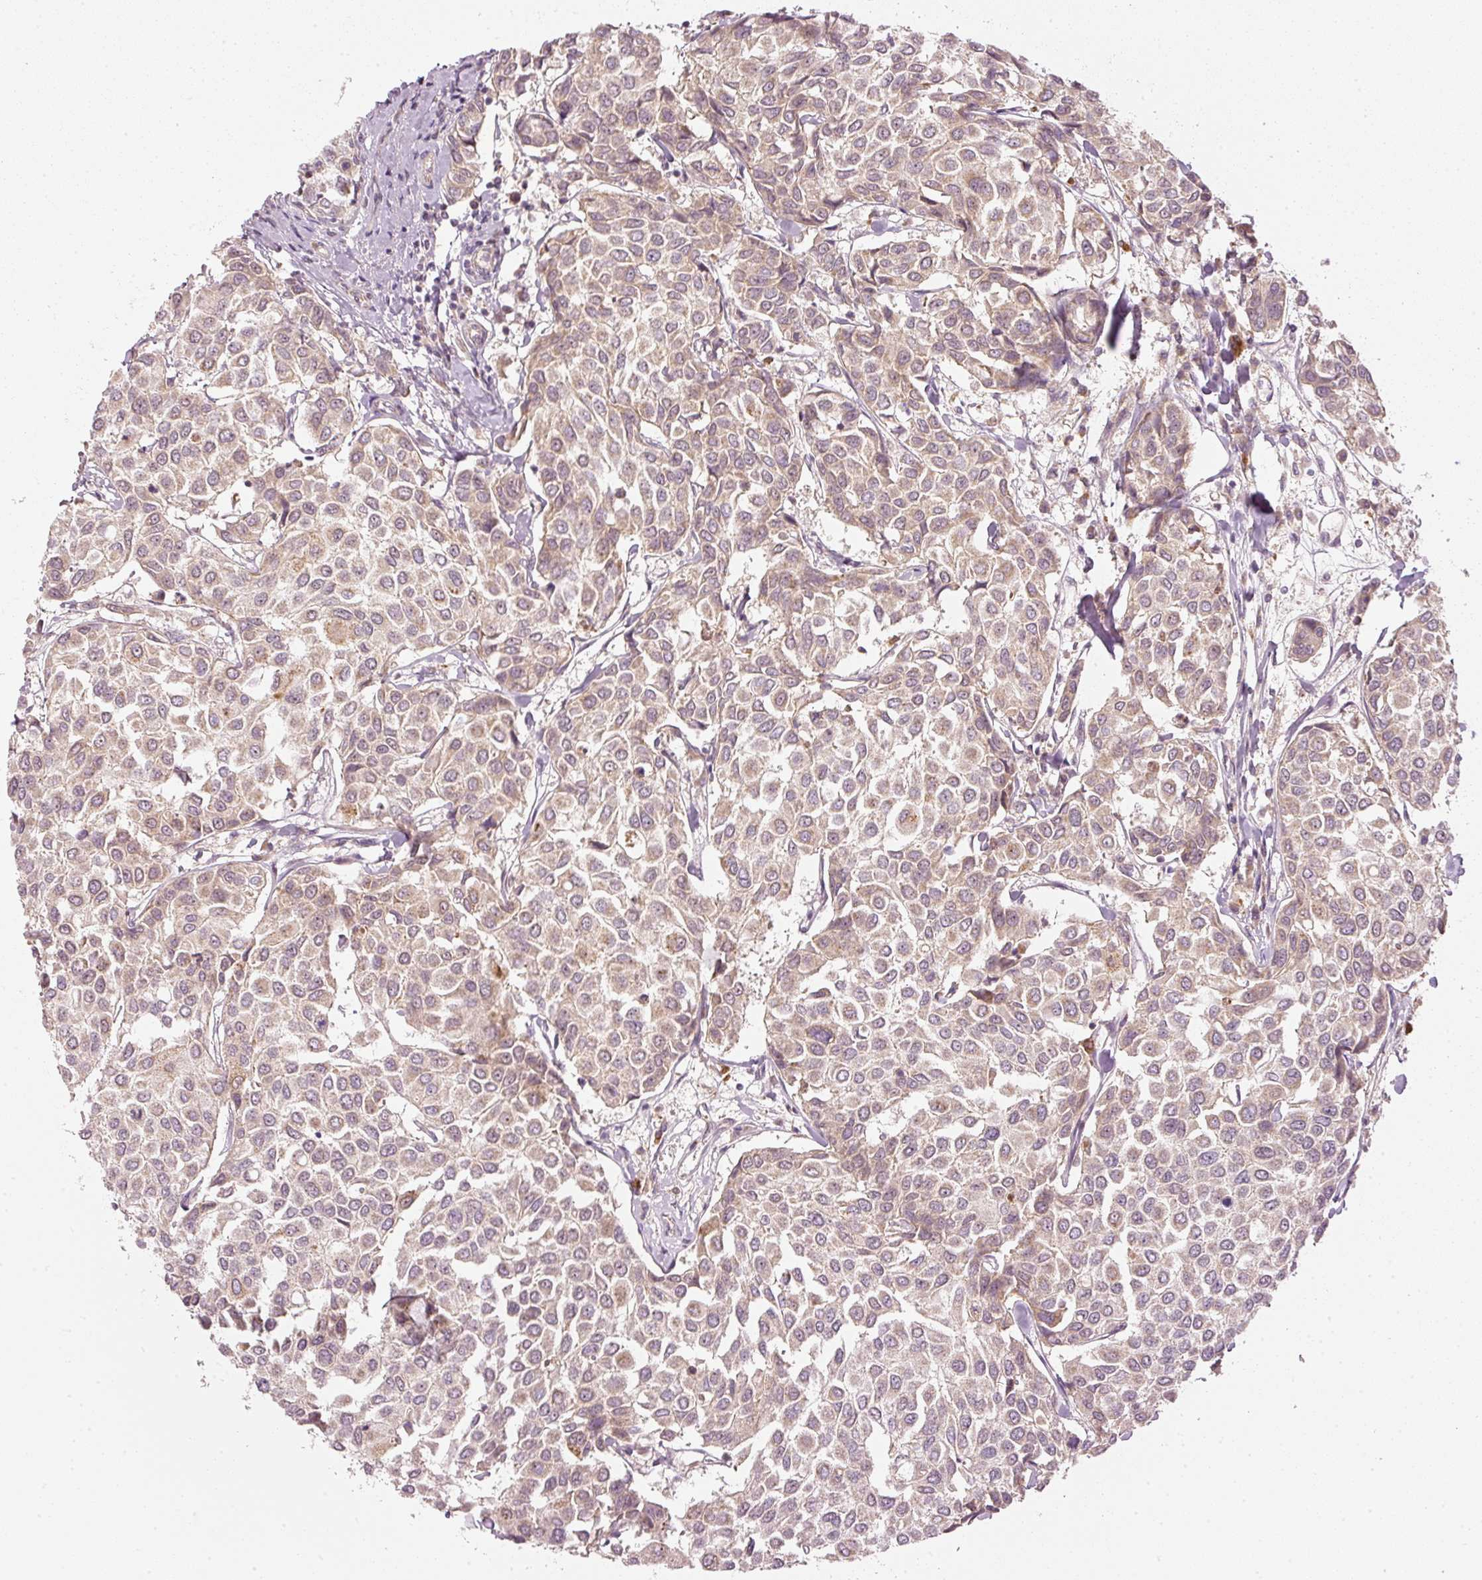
{"staining": {"intensity": "weak", "quantity": ">75%", "location": "cytoplasmic/membranous"}, "tissue": "breast cancer", "cell_type": "Tumor cells", "image_type": "cancer", "snomed": [{"axis": "morphology", "description": "Duct carcinoma"}, {"axis": "topography", "description": "Breast"}], "caption": "Protein expression analysis of human breast cancer (infiltrating ductal carcinoma) reveals weak cytoplasmic/membranous expression in approximately >75% of tumor cells.", "gene": "CDC20B", "patient": {"sex": "female", "age": 55}}